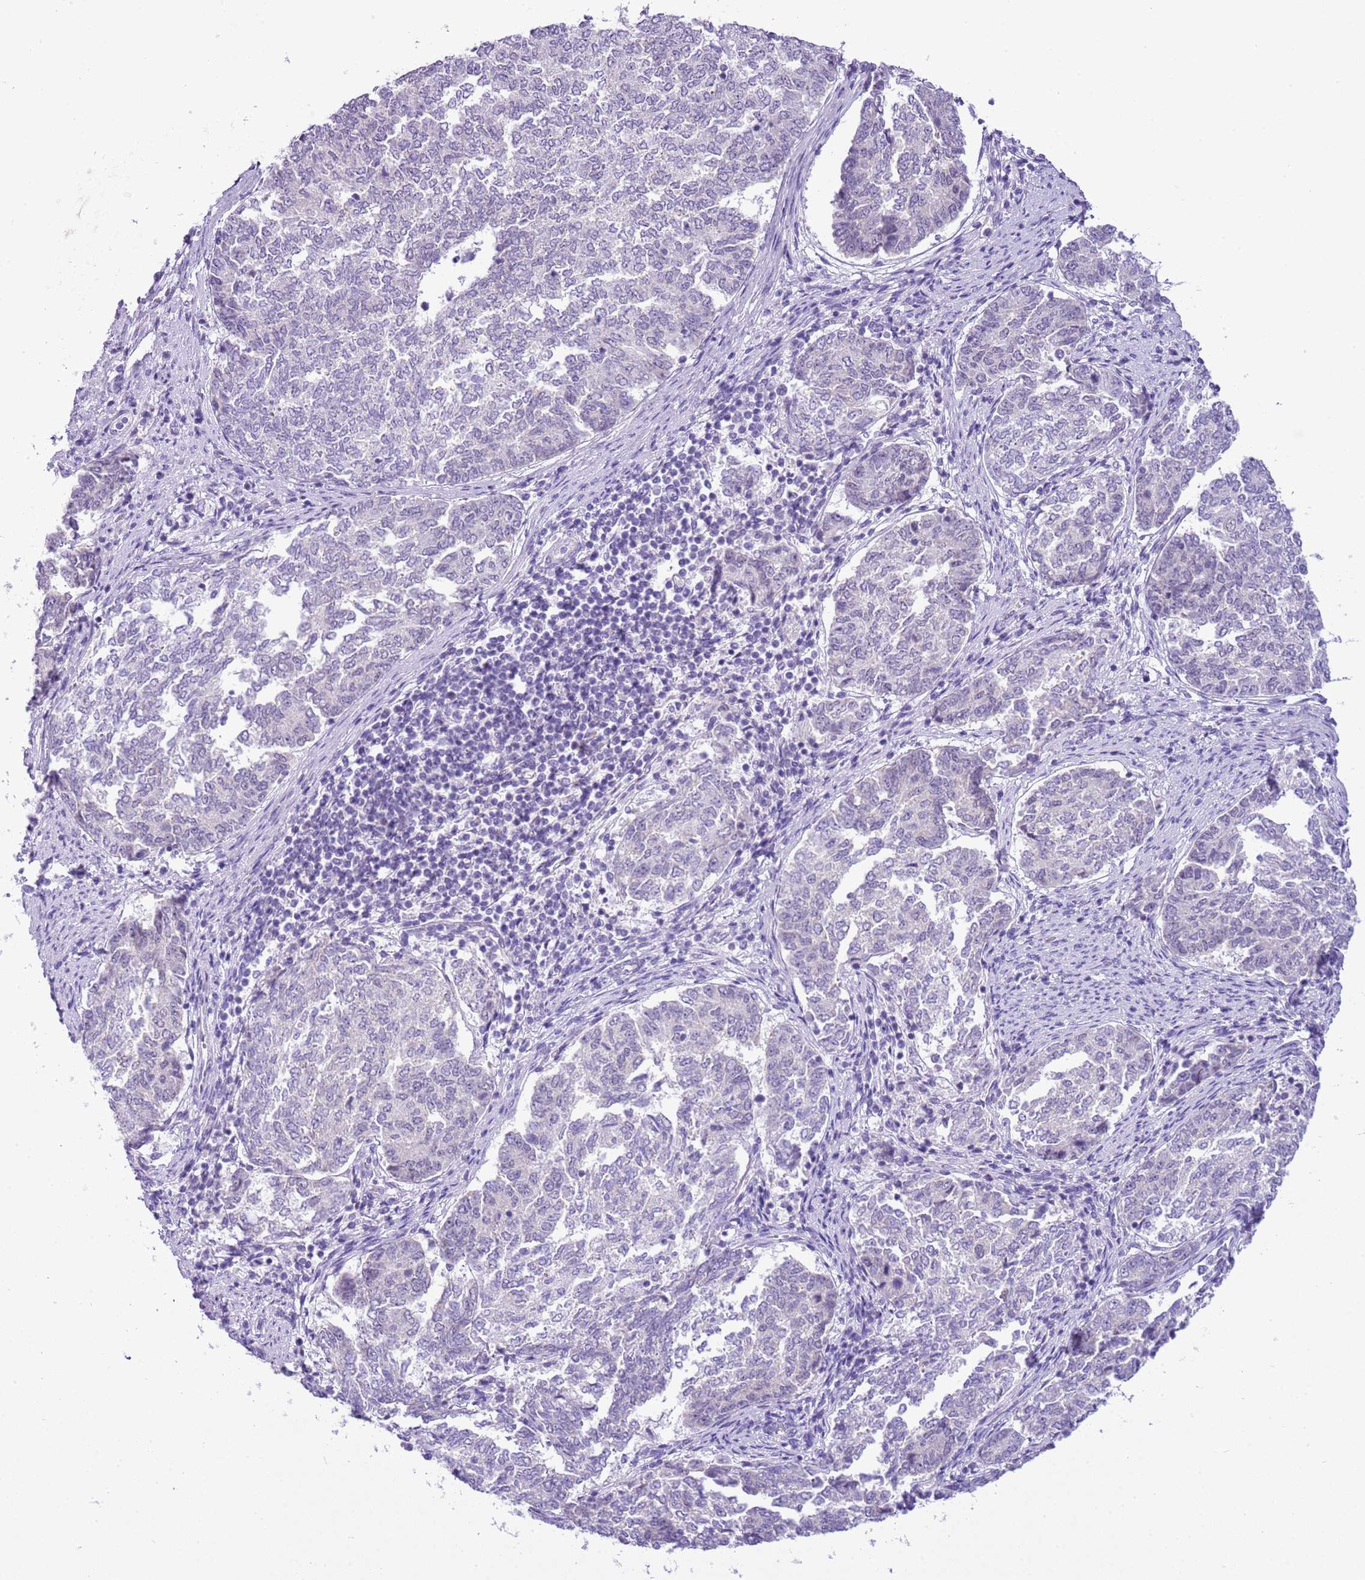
{"staining": {"intensity": "negative", "quantity": "none", "location": "none"}, "tissue": "endometrial cancer", "cell_type": "Tumor cells", "image_type": "cancer", "snomed": [{"axis": "morphology", "description": "Adenocarcinoma, NOS"}, {"axis": "topography", "description": "Endometrium"}], "caption": "This is an immunohistochemistry (IHC) histopathology image of endometrial adenocarcinoma. There is no positivity in tumor cells.", "gene": "FAM120C", "patient": {"sex": "female", "age": 80}}